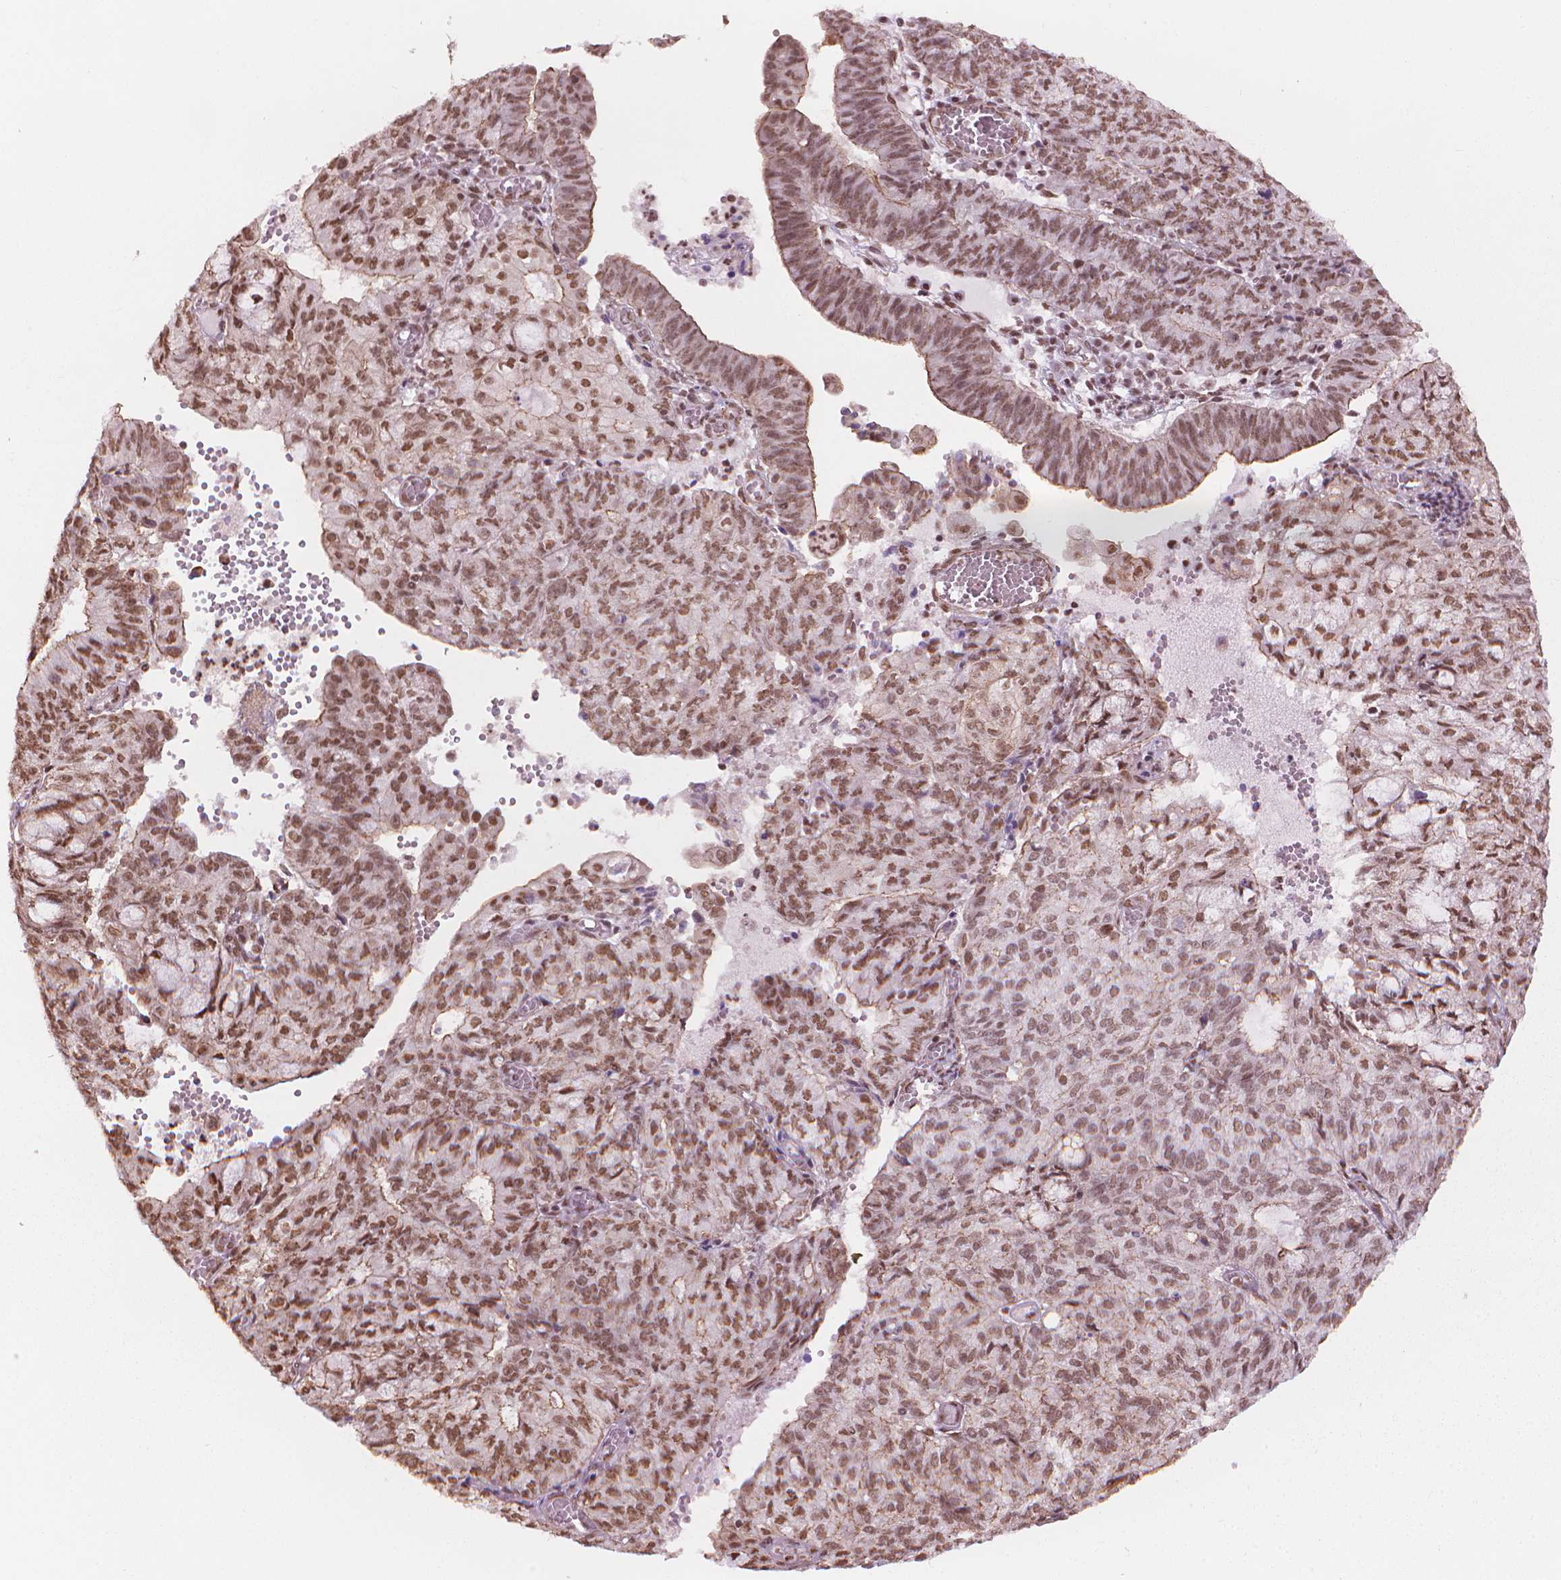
{"staining": {"intensity": "moderate", "quantity": ">75%", "location": "cytoplasmic/membranous,nuclear"}, "tissue": "endometrial cancer", "cell_type": "Tumor cells", "image_type": "cancer", "snomed": [{"axis": "morphology", "description": "Adenocarcinoma, NOS"}, {"axis": "topography", "description": "Endometrium"}], "caption": "Immunohistochemical staining of endometrial cancer displays medium levels of moderate cytoplasmic/membranous and nuclear positivity in approximately >75% of tumor cells. (brown staining indicates protein expression, while blue staining denotes nuclei).", "gene": "HOXD4", "patient": {"sex": "female", "age": 82}}